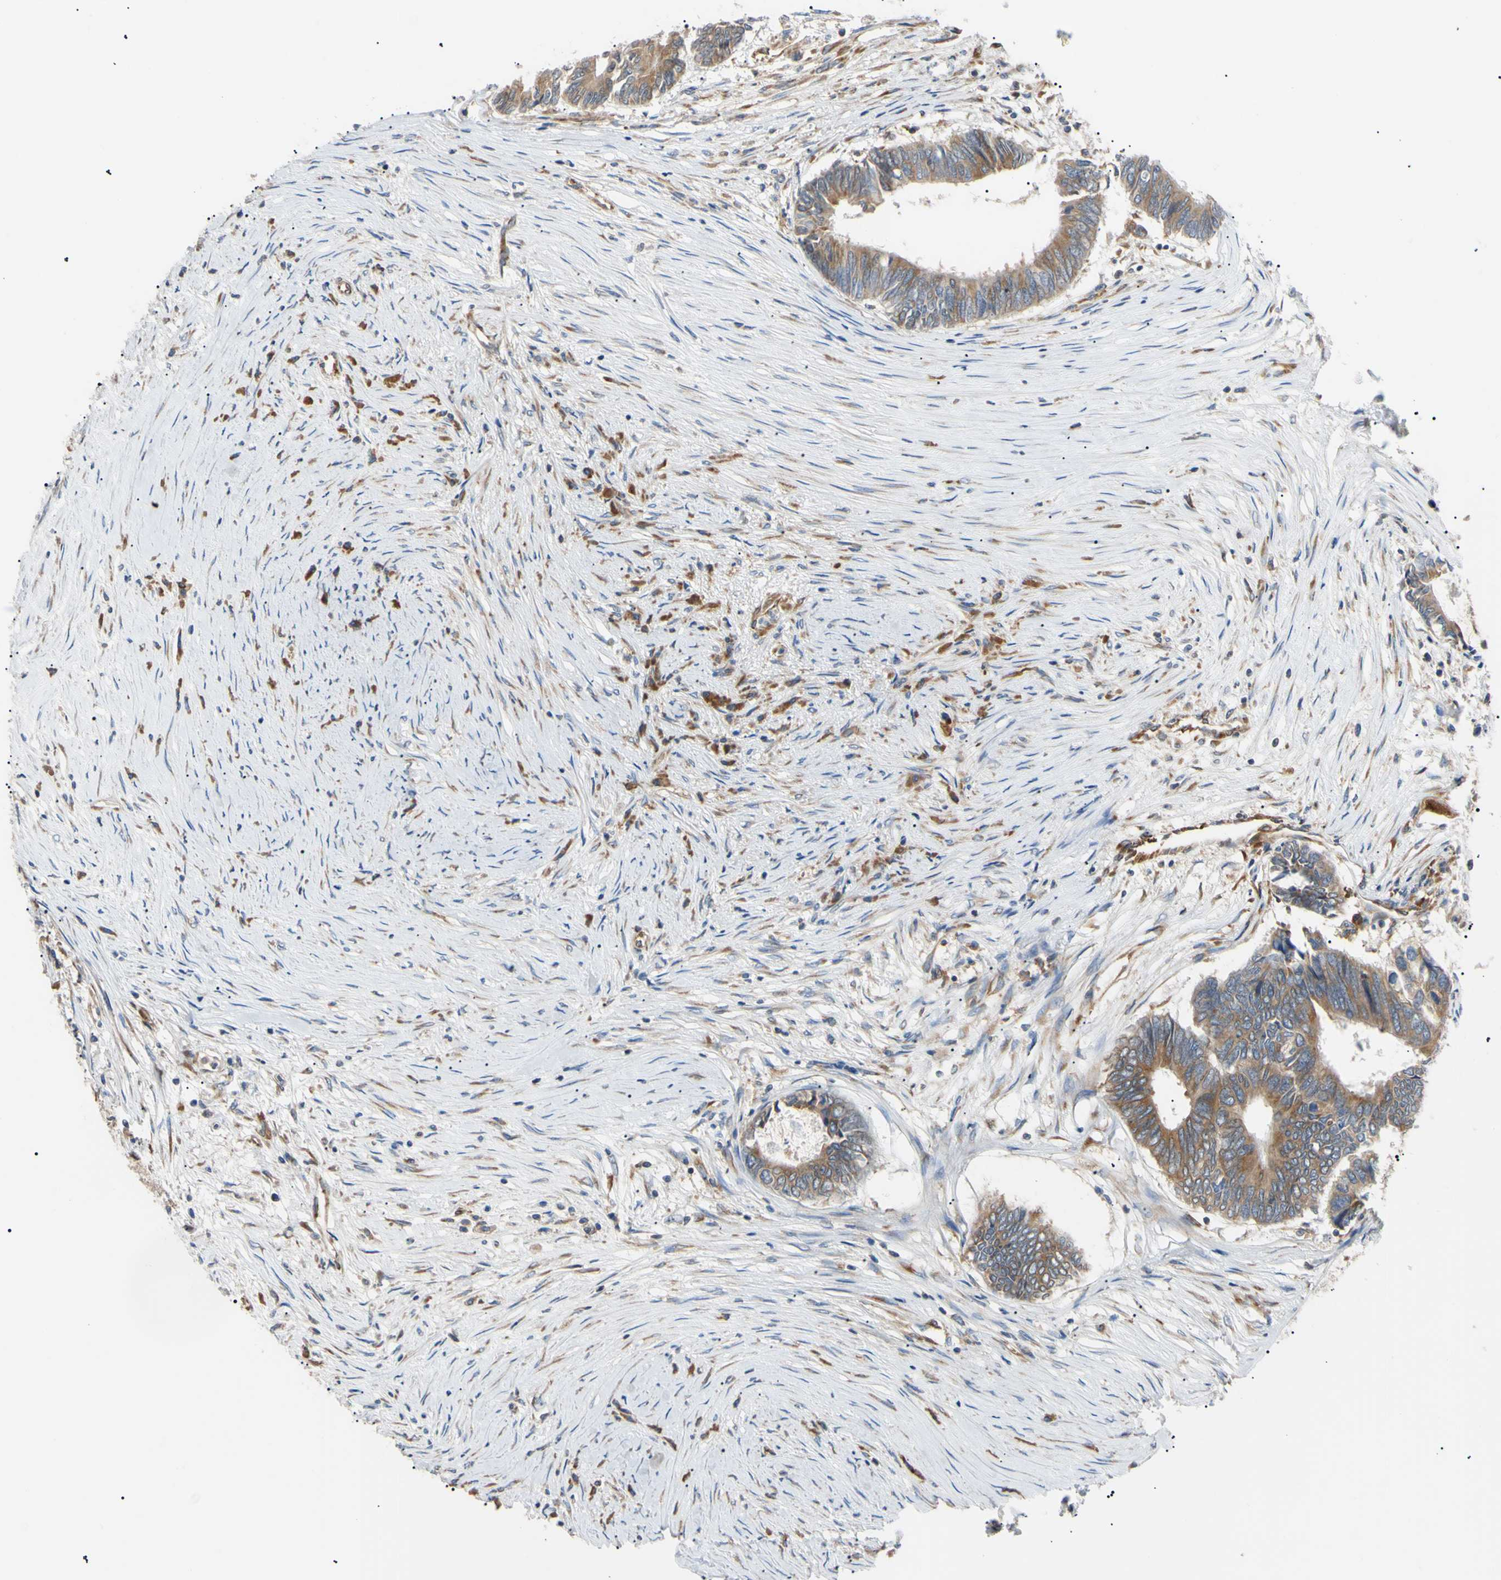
{"staining": {"intensity": "moderate", "quantity": ">75%", "location": "cytoplasmic/membranous"}, "tissue": "colorectal cancer", "cell_type": "Tumor cells", "image_type": "cancer", "snomed": [{"axis": "morphology", "description": "Adenocarcinoma, NOS"}, {"axis": "topography", "description": "Rectum"}], "caption": "Brown immunohistochemical staining in colorectal cancer (adenocarcinoma) displays moderate cytoplasmic/membranous staining in about >75% of tumor cells.", "gene": "VAPA", "patient": {"sex": "male", "age": 63}}